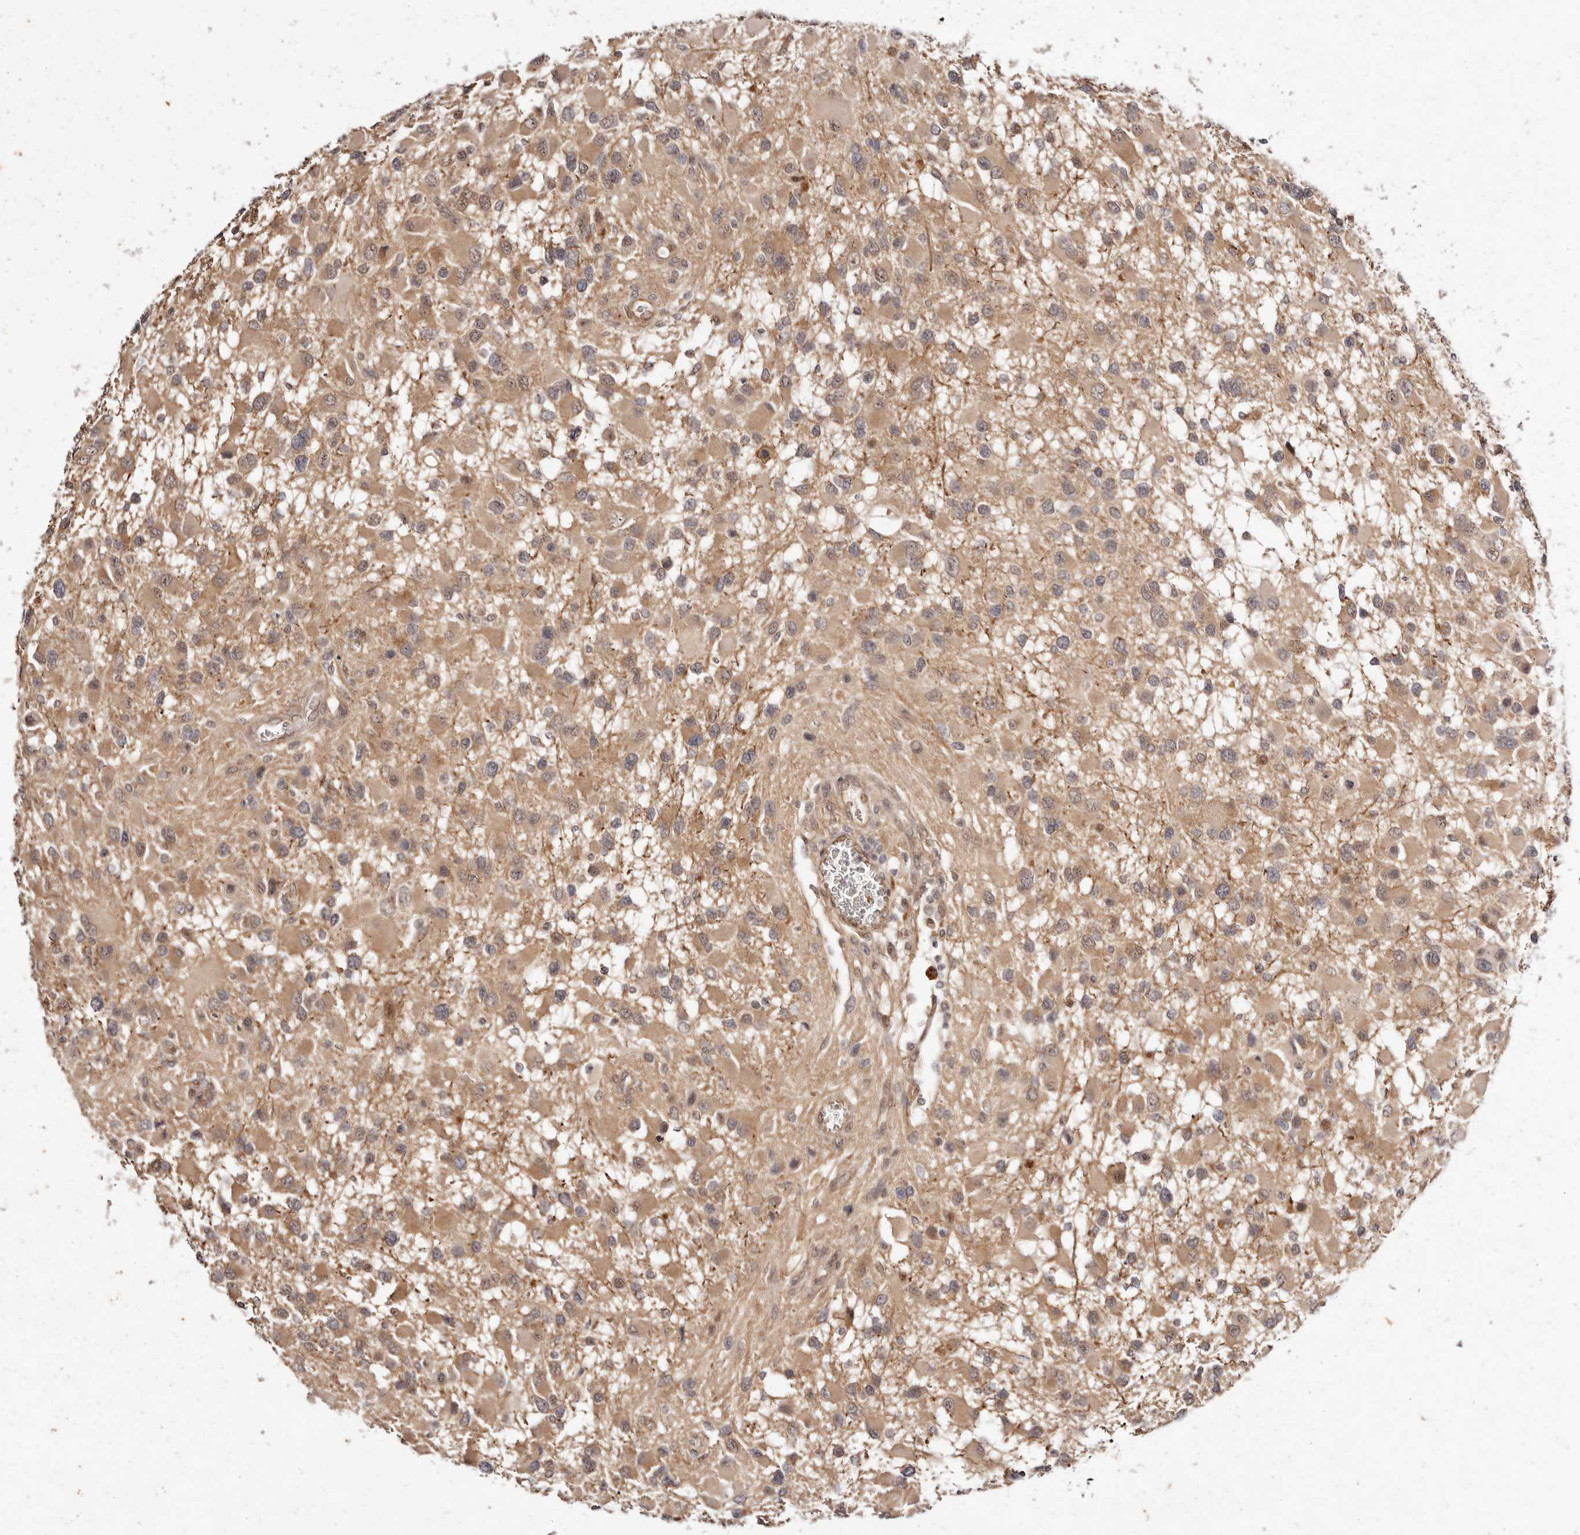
{"staining": {"intensity": "weak", "quantity": "25%-75%", "location": "cytoplasmic/membranous"}, "tissue": "glioma", "cell_type": "Tumor cells", "image_type": "cancer", "snomed": [{"axis": "morphology", "description": "Glioma, malignant, High grade"}, {"axis": "topography", "description": "Brain"}], "caption": "Glioma stained with DAB (3,3'-diaminobenzidine) IHC displays low levels of weak cytoplasmic/membranous positivity in about 25%-75% of tumor cells. The protein is shown in brown color, while the nuclei are stained blue.", "gene": "WRN", "patient": {"sex": "male", "age": 53}}